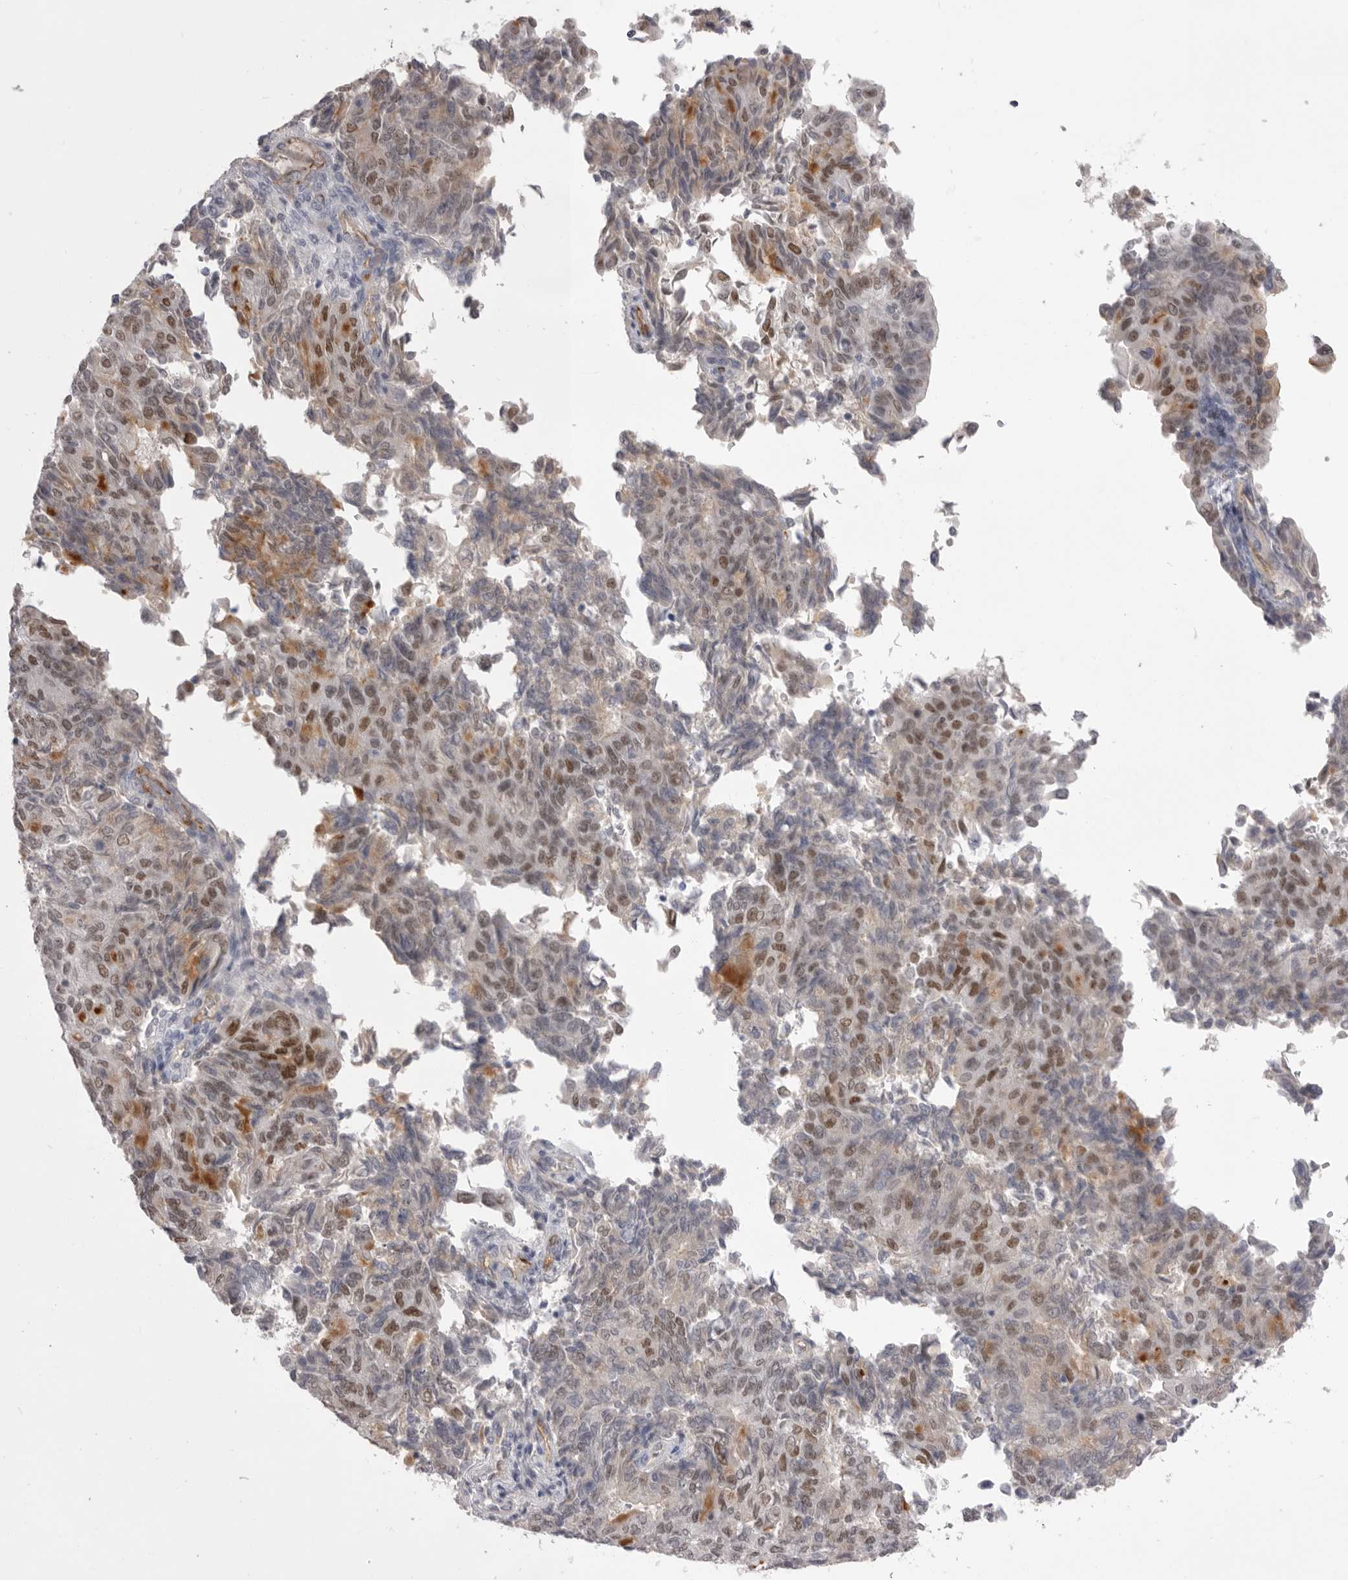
{"staining": {"intensity": "moderate", "quantity": ">75%", "location": "nuclear"}, "tissue": "endometrial cancer", "cell_type": "Tumor cells", "image_type": "cancer", "snomed": [{"axis": "morphology", "description": "Adenocarcinoma, NOS"}, {"axis": "topography", "description": "Endometrium"}], "caption": "Endometrial cancer stained with immunohistochemistry (IHC) reveals moderate nuclear staining in approximately >75% of tumor cells.", "gene": "ZBTB7B", "patient": {"sex": "female", "age": 80}}